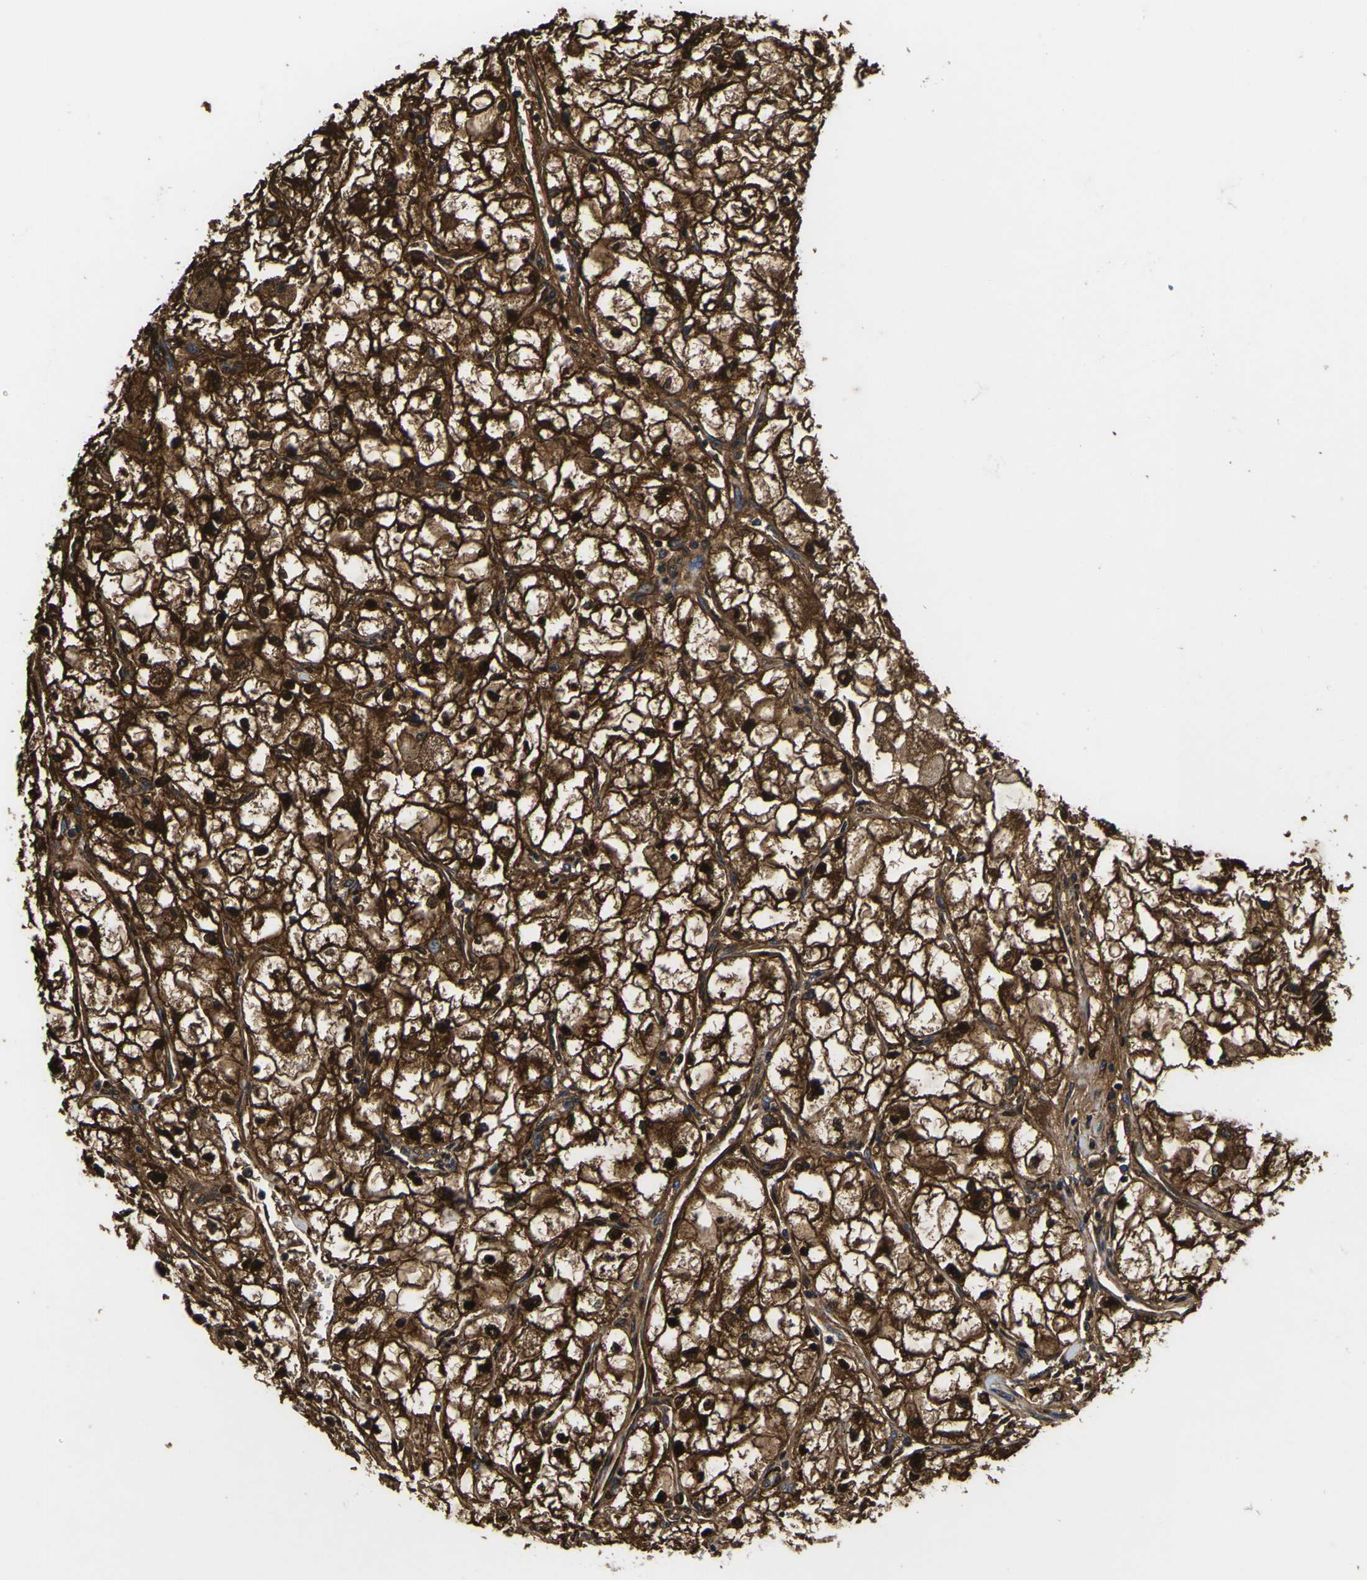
{"staining": {"intensity": "strong", "quantity": ">75%", "location": "cytoplasmic/membranous,nuclear"}, "tissue": "renal cancer", "cell_type": "Tumor cells", "image_type": "cancer", "snomed": [{"axis": "morphology", "description": "Adenocarcinoma, NOS"}, {"axis": "topography", "description": "Kidney"}], "caption": "Tumor cells demonstrate high levels of strong cytoplasmic/membranous and nuclear positivity in about >75% of cells in adenocarcinoma (renal). (Stains: DAB (3,3'-diaminobenzidine) in brown, nuclei in blue, Microscopy: brightfield microscopy at high magnification).", "gene": "FAM110B", "patient": {"sex": "female", "age": 70}}